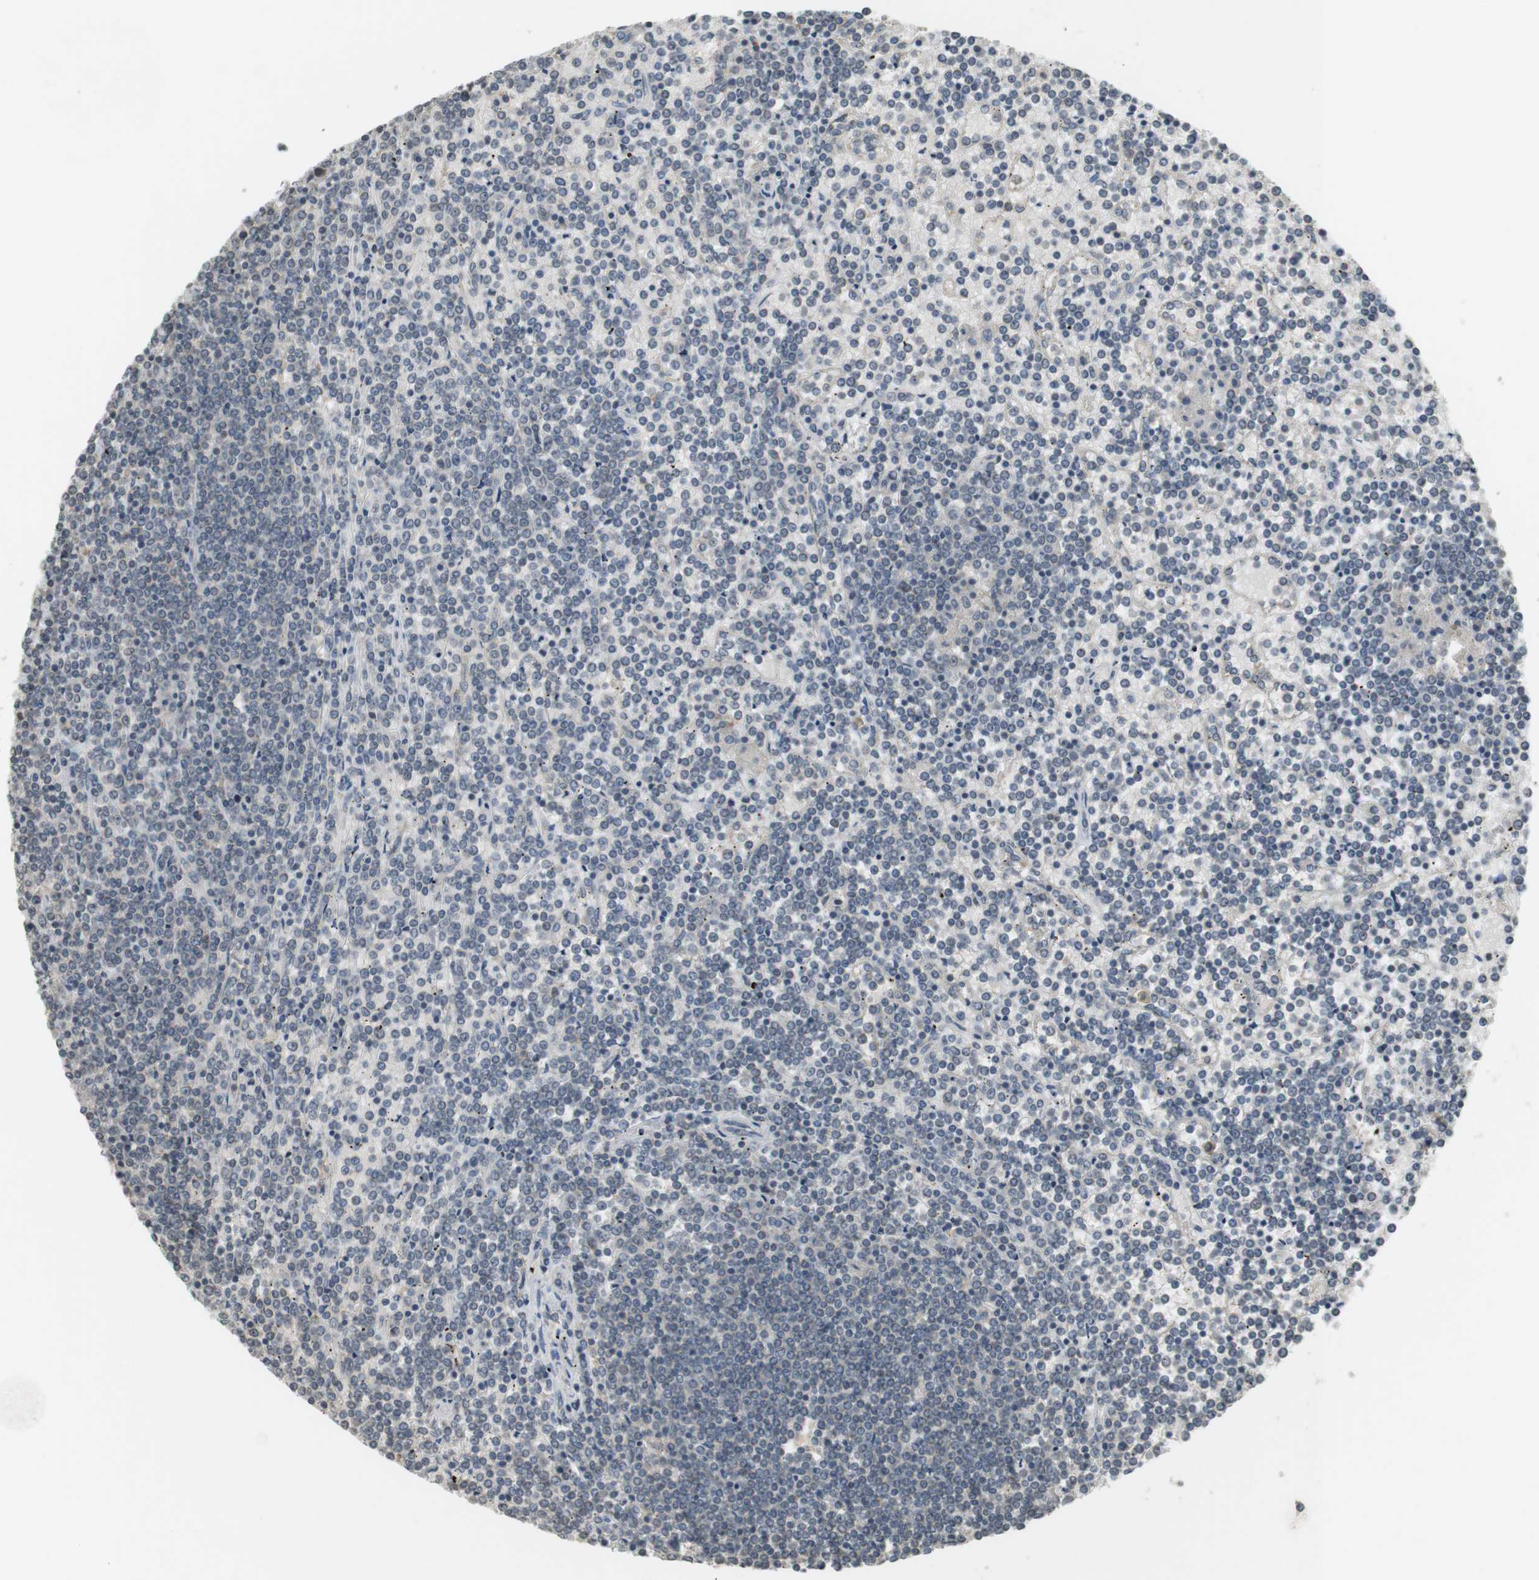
{"staining": {"intensity": "negative", "quantity": "none", "location": "none"}, "tissue": "lymphoma", "cell_type": "Tumor cells", "image_type": "cancer", "snomed": [{"axis": "morphology", "description": "Malignant lymphoma, non-Hodgkin's type, Low grade"}, {"axis": "topography", "description": "Spleen"}], "caption": "Image shows no significant protein staining in tumor cells of low-grade malignant lymphoma, non-Hodgkin's type.", "gene": "SRR", "patient": {"sex": "female", "age": 19}}